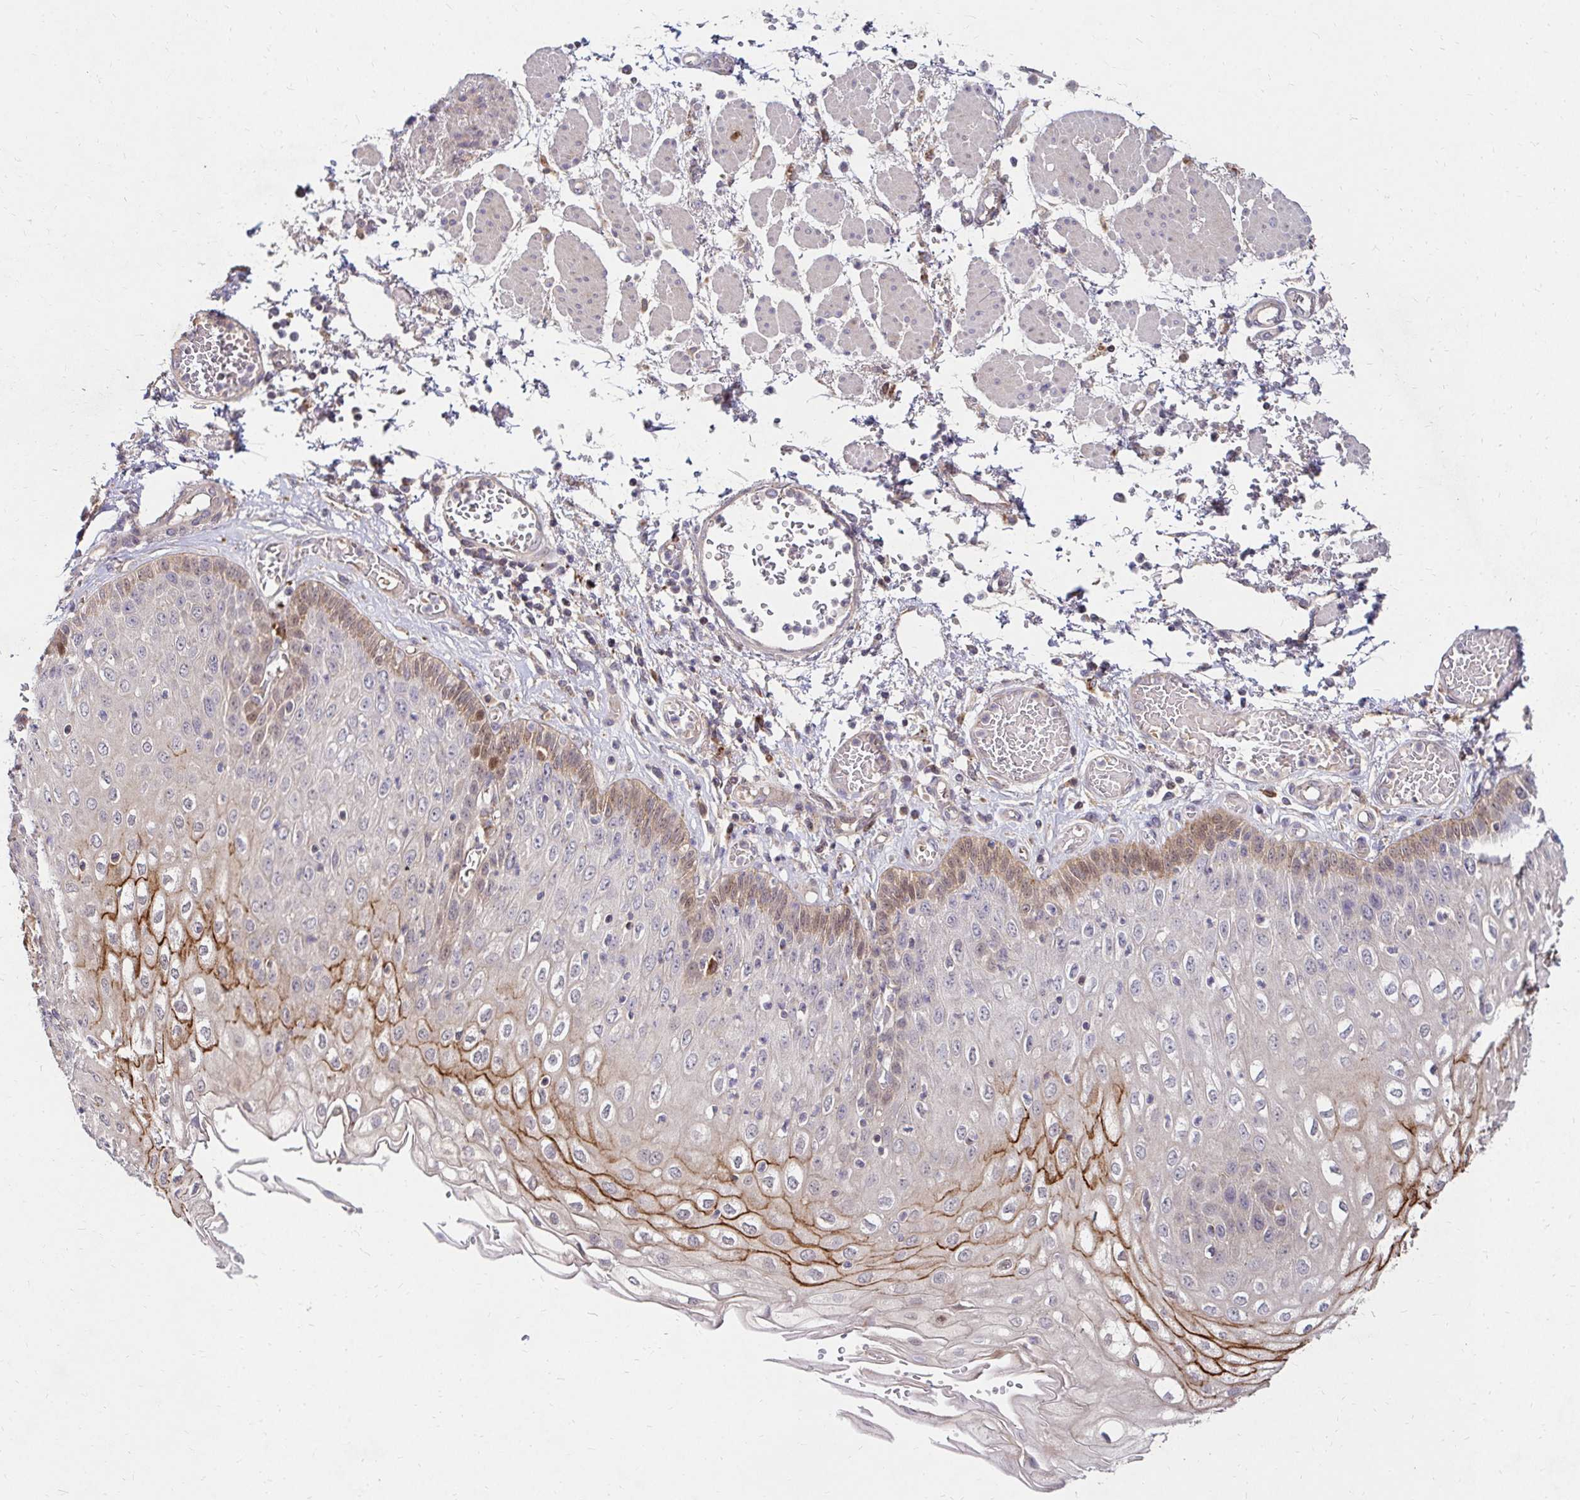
{"staining": {"intensity": "moderate", "quantity": "<25%", "location": "cytoplasmic/membranous"}, "tissue": "esophagus", "cell_type": "Squamous epithelial cells", "image_type": "normal", "snomed": [{"axis": "morphology", "description": "Normal tissue, NOS"}, {"axis": "morphology", "description": "Adenocarcinoma, NOS"}, {"axis": "topography", "description": "Esophagus"}], "caption": "An immunohistochemistry (IHC) micrograph of unremarkable tissue is shown. Protein staining in brown labels moderate cytoplasmic/membranous positivity in esophagus within squamous epithelial cells.", "gene": "IDUA", "patient": {"sex": "male", "age": 81}}